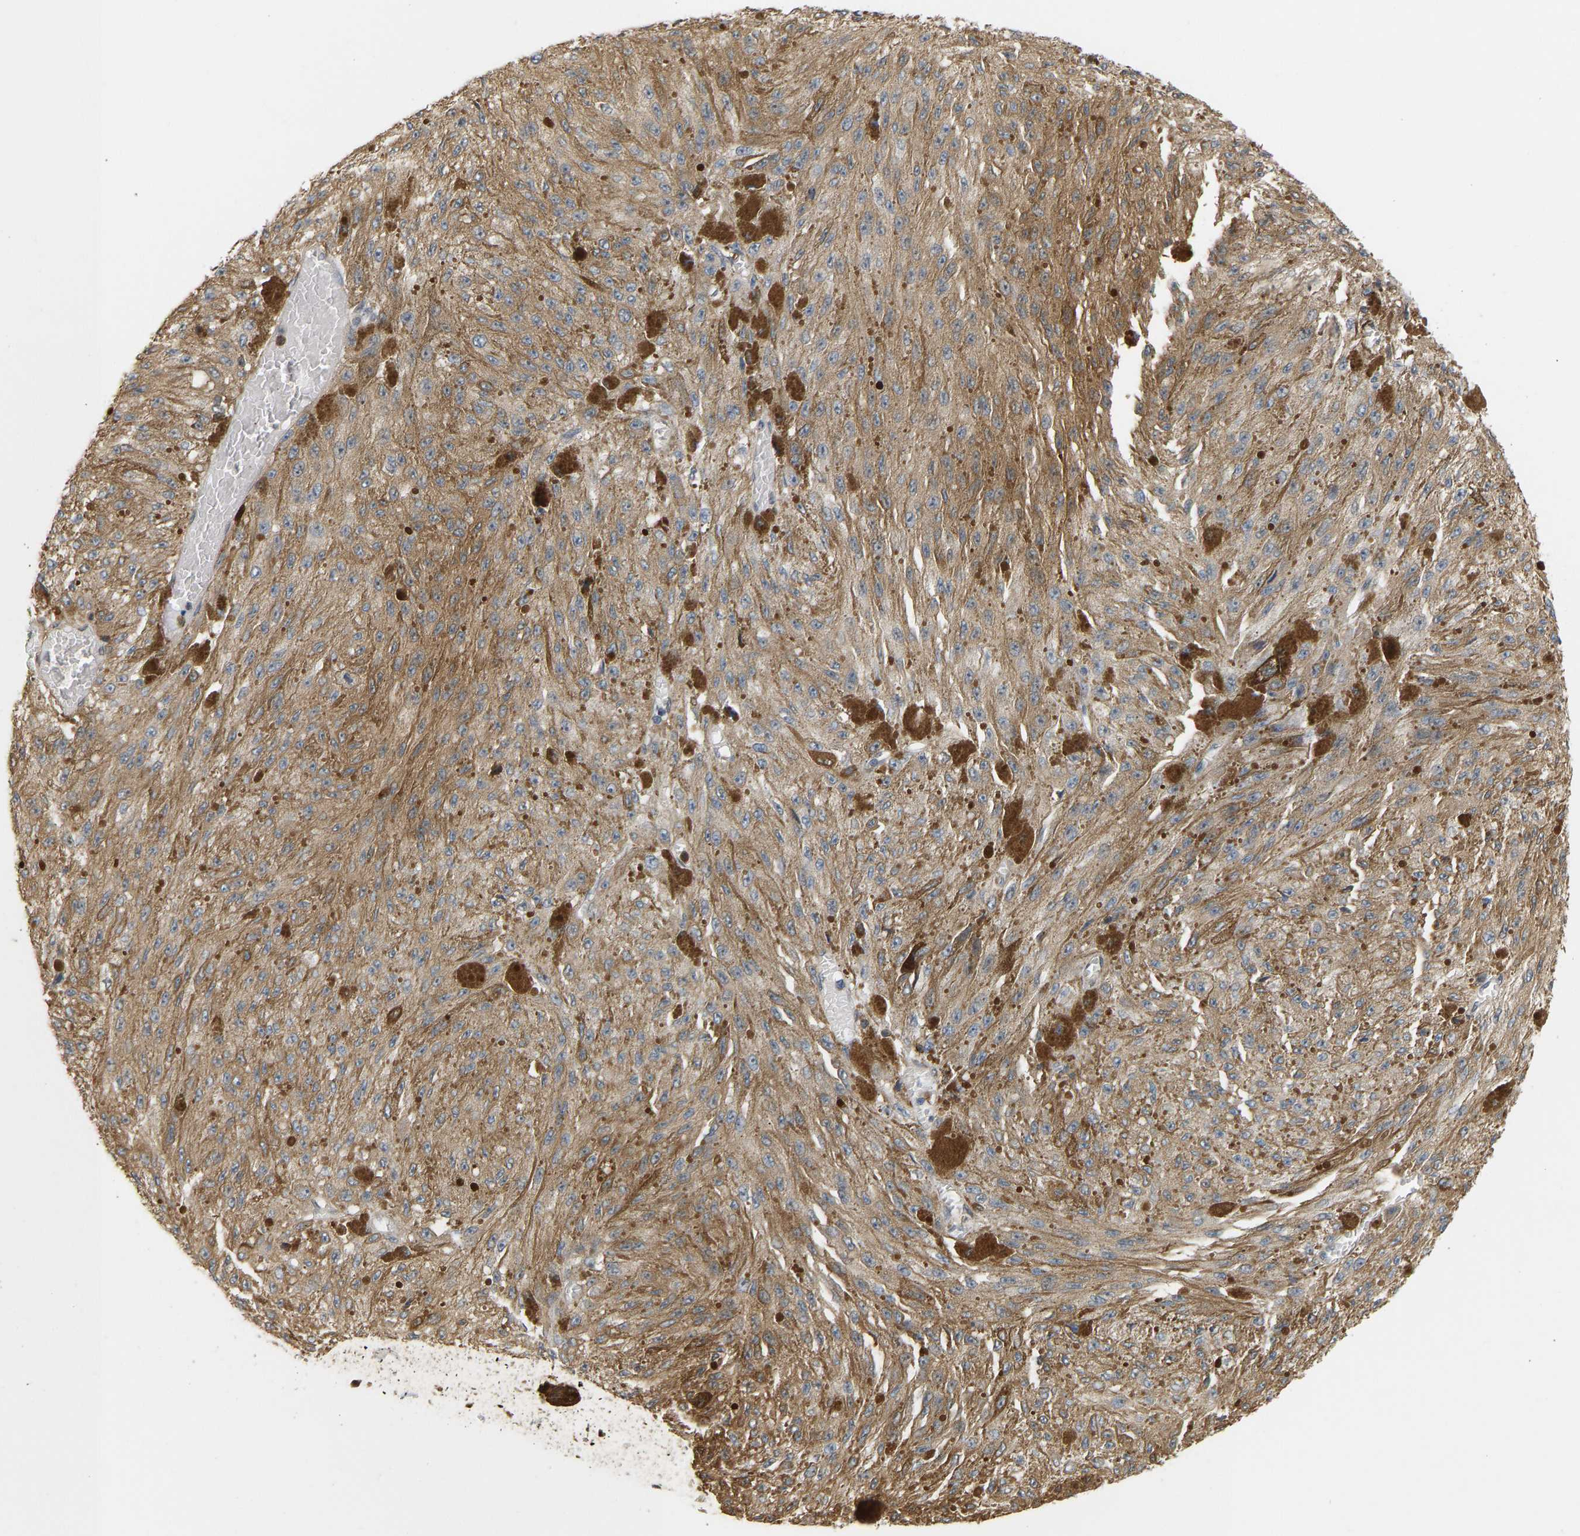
{"staining": {"intensity": "moderate", "quantity": ">75%", "location": "cytoplasmic/membranous"}, "tissue": "melanoma", "cell_type": "Tumor cells", "image_type": "cancer", "snomed": [{"axis": "morphology", "description": "Malignant melanoma, NOS"}, {"axis": "topography", "description": "Other"}], "caption": "High-magnification brightfield microscopy of malignant melanoma stained with DAB (brown) and counterstained with hematoxylin (blue). tumor cells exhibit moderate cytoplasmic/membranous expression is present in about>75% of cells. Immunohistochemistry (ihc) stains the protein in brown and the nuclei are stained blue.", "gene": "ENO1", "patient": {"sex": "male", "age": 79}}